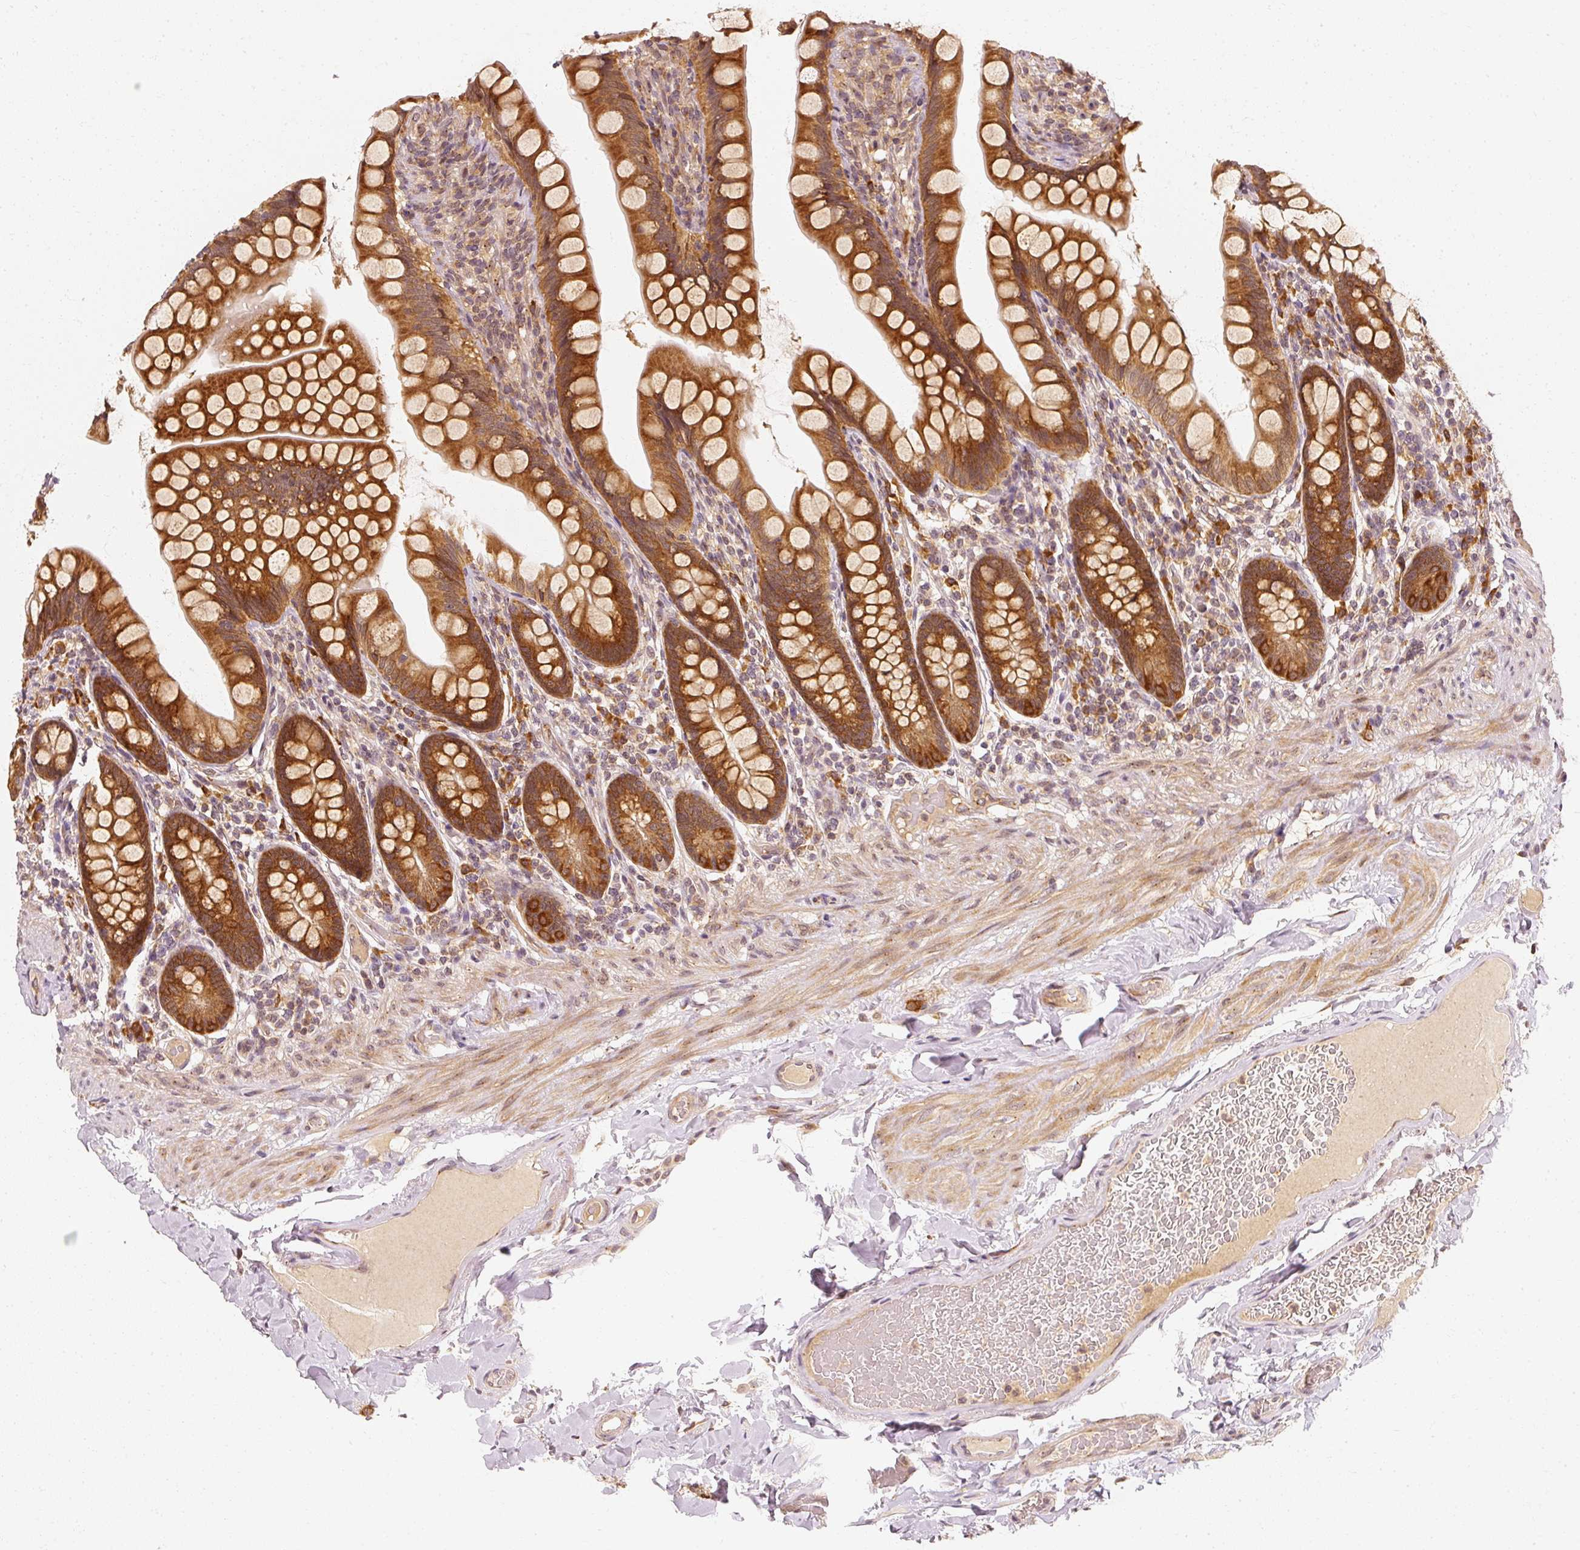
{"staining": {"intensity": "strong", "quantity": ">75%", "location": "cytoplasmic/membranous"}, "tissue": "small intestine", "cell_type": "Glandular cells", "image_type": "normal", "snomed": [{"axis": "morphology", "description": "Normal tissue, NOS"}, {"axis": "topography", "description": "Small intestine"}], "caption": "This image exhibits immunohistochemistry staining of normal human small intestine, with high strong cytoplasmic/membranous staining in approximately >75% of glandular cells.", "gene": "EEF1A1", "patient": {"sex": "male", "age": 70}}